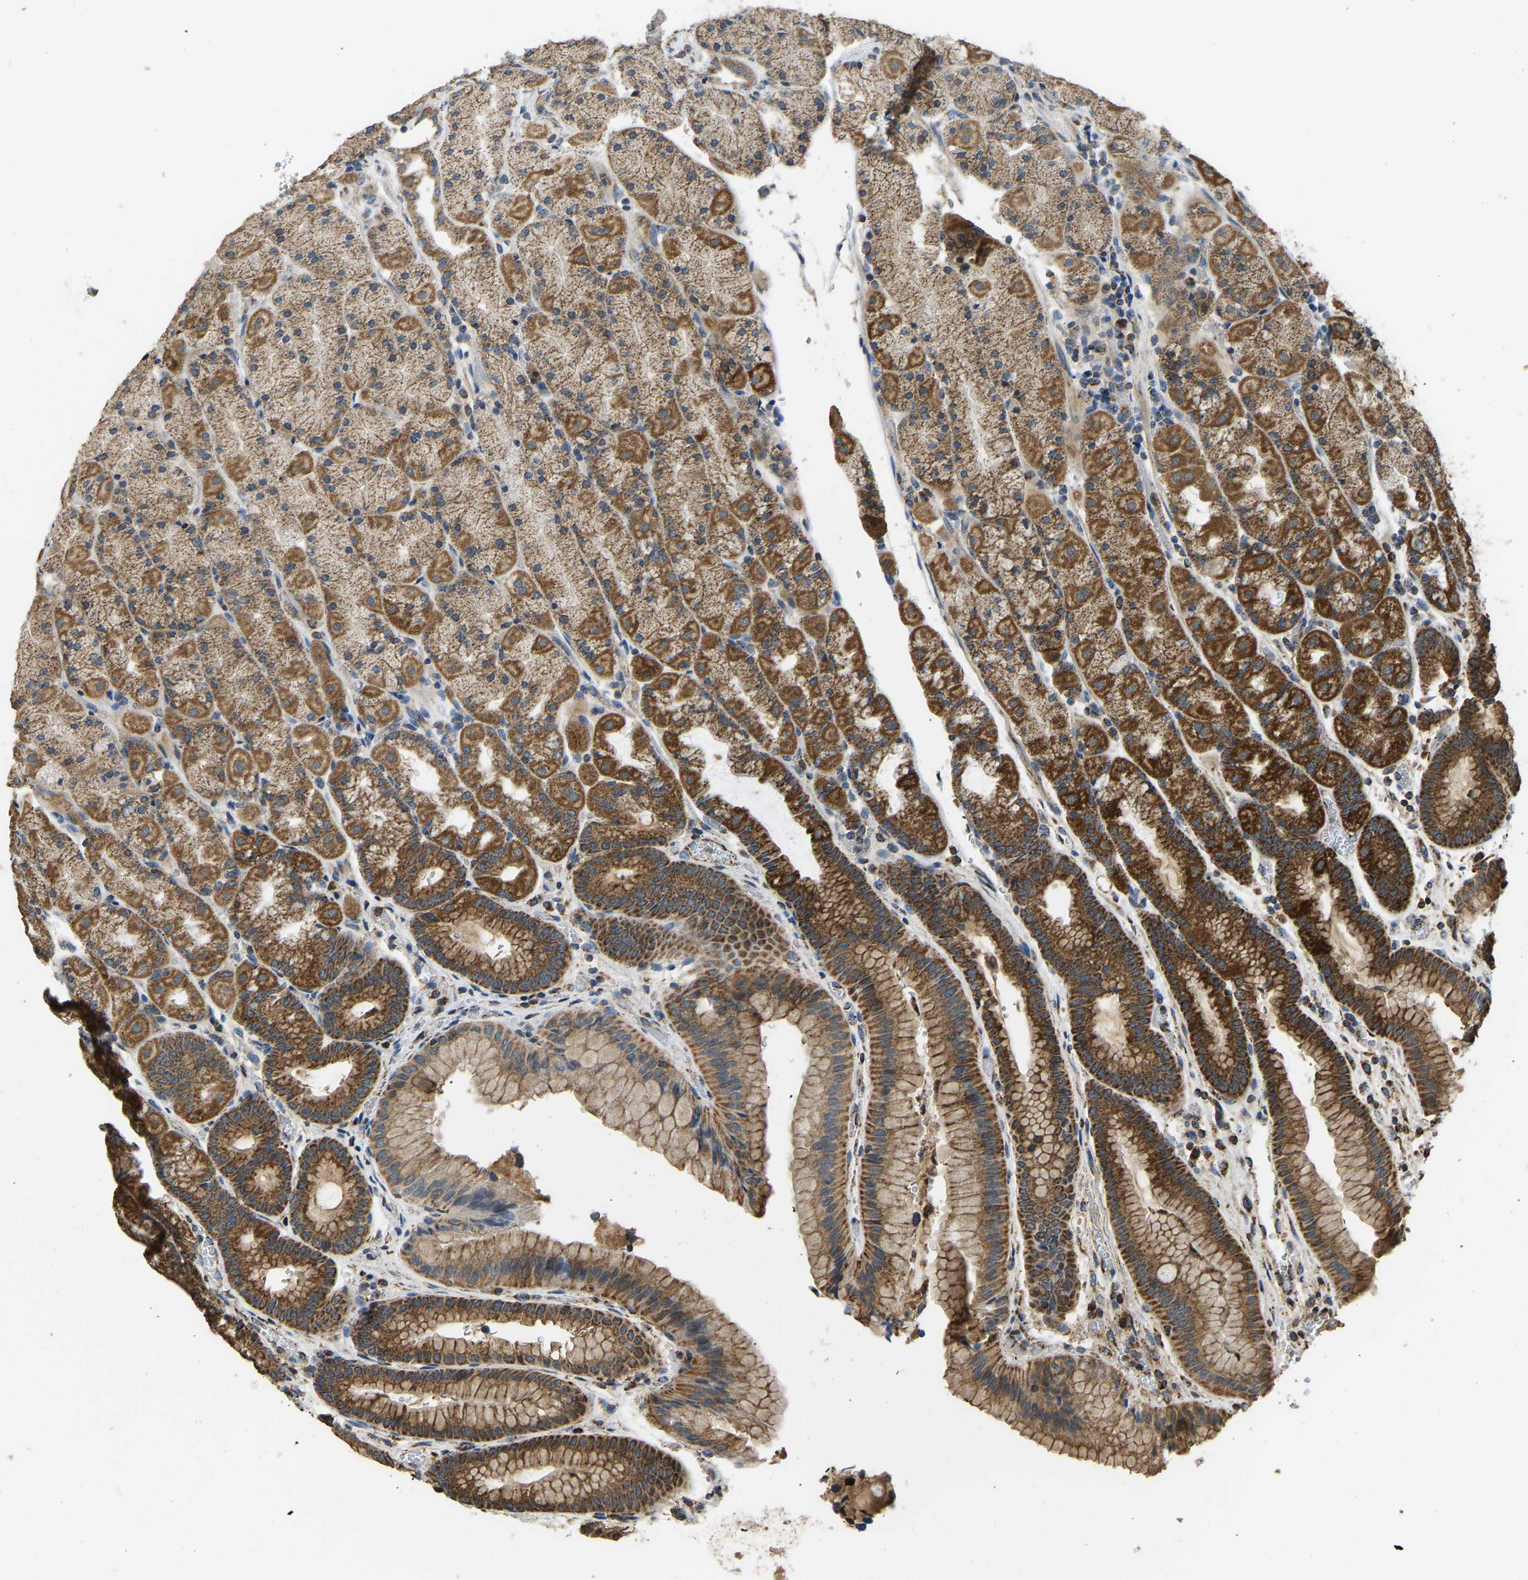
{"staining": {"intensity": "strong", "quantity": ">75%", "location": "cytoplasmic/membranous"}, "tissue": "stomach", "cell_type": "Glandular cells", "image_type": "normal", "snomed": [{"axis": "morphology", "description": "Normal tissue, NOS"}, {"axis": "morphology", "description": "Carcinoid, malignant, NOS"}, {"axis": "topography", "description": "Stomach, upper"}], "caption": "Glandular cells show high levels of strong cytoplasmic/membranous positivity in approximately >75% of cells in benign human stomach. Using DAB (3,3'-diaminobenzidine) (brown) and hematoxylin (blue) stains, captured at high magnification using brightfield microscopy.", "gene": "TUFM", "patient": {"sex": "male", "age": 39}}